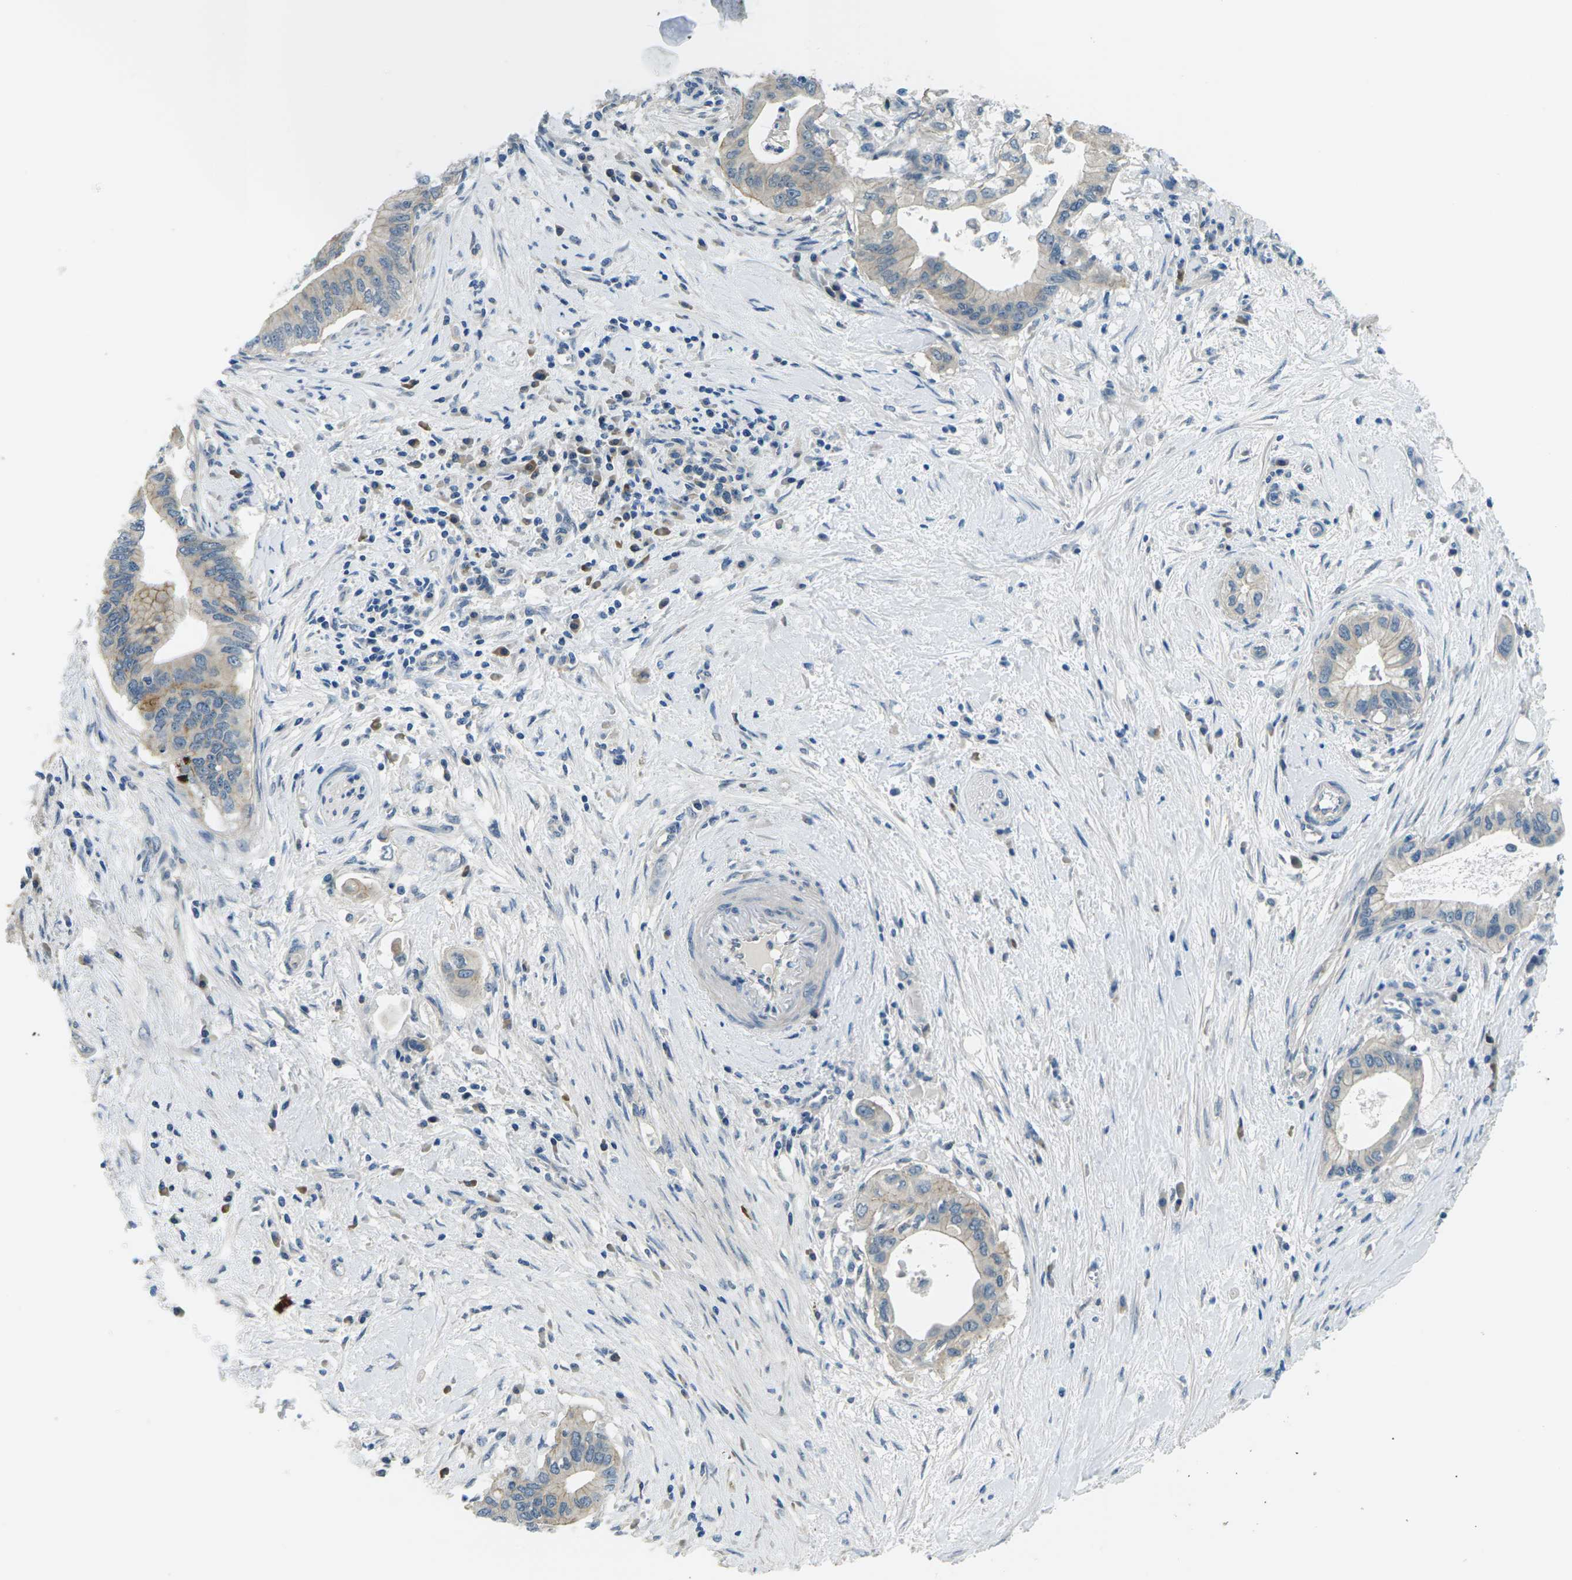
{"staining": {"intensity": "moderate", "quantity": "25%-75%", "location": "cytoplasmic/membranous"}, "tissue": "pancreatic cancer", "cell_type": "Tumor cells", "image_type": "cancer", "snomed": [{"axis": "morphology", "description": "Adenocarcinoma, NOS"}, {"axis": "topography", "description": "Pancreas"}], "caption": "Protein expression analysis of adenocarcinoma (pancreatic) reveals moderate cytoplasmic/membranous positivity in approximately 25%-75% of tumor cells.", "gene": "CTNND1", "patient": {"sex": "female", "age": 73}}